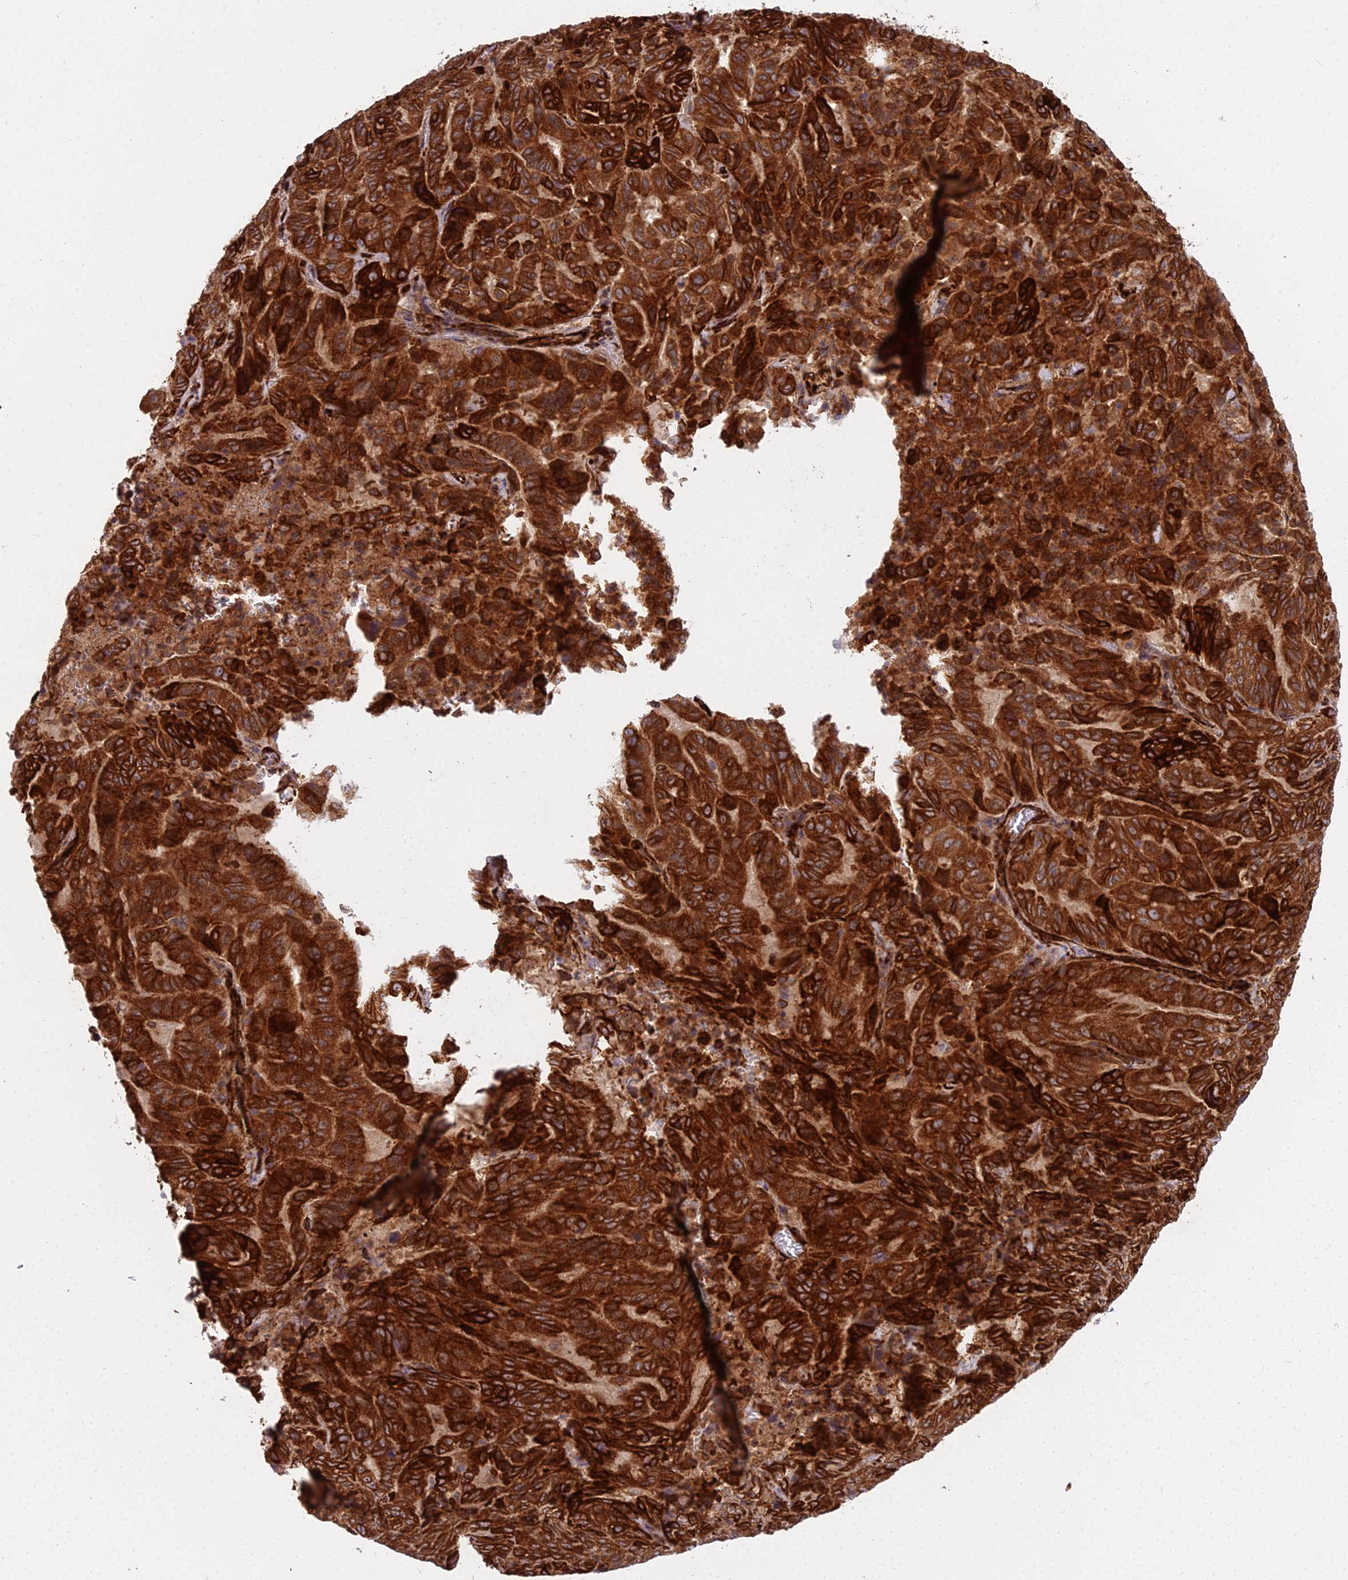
{"staining": {"intensity": "strong", "quantity": ">75%", "location": "cytoplasmic/membranous"}, "tissue": "pancreatic cancer", "cell_type": "Tumor cells", "image_type": "cancer", "snomed": [{"axis": "morphology", "description": "Adenocarcinoma, NOS"}, {"axis": "topography", "description": "Pancreas"}], "caption": "Protein expression analysis of pancreatic adenocarcinoma displays strong cytoplasmic/membranous expression in approximately >75% of tumor cells. (DAB (3,3'-diaminobenzidine) IHC, brown staining for protein, blue staining for nuclei).", "gene": "NDUFAF7", "patient": {"sex": "male", "age": 63}}